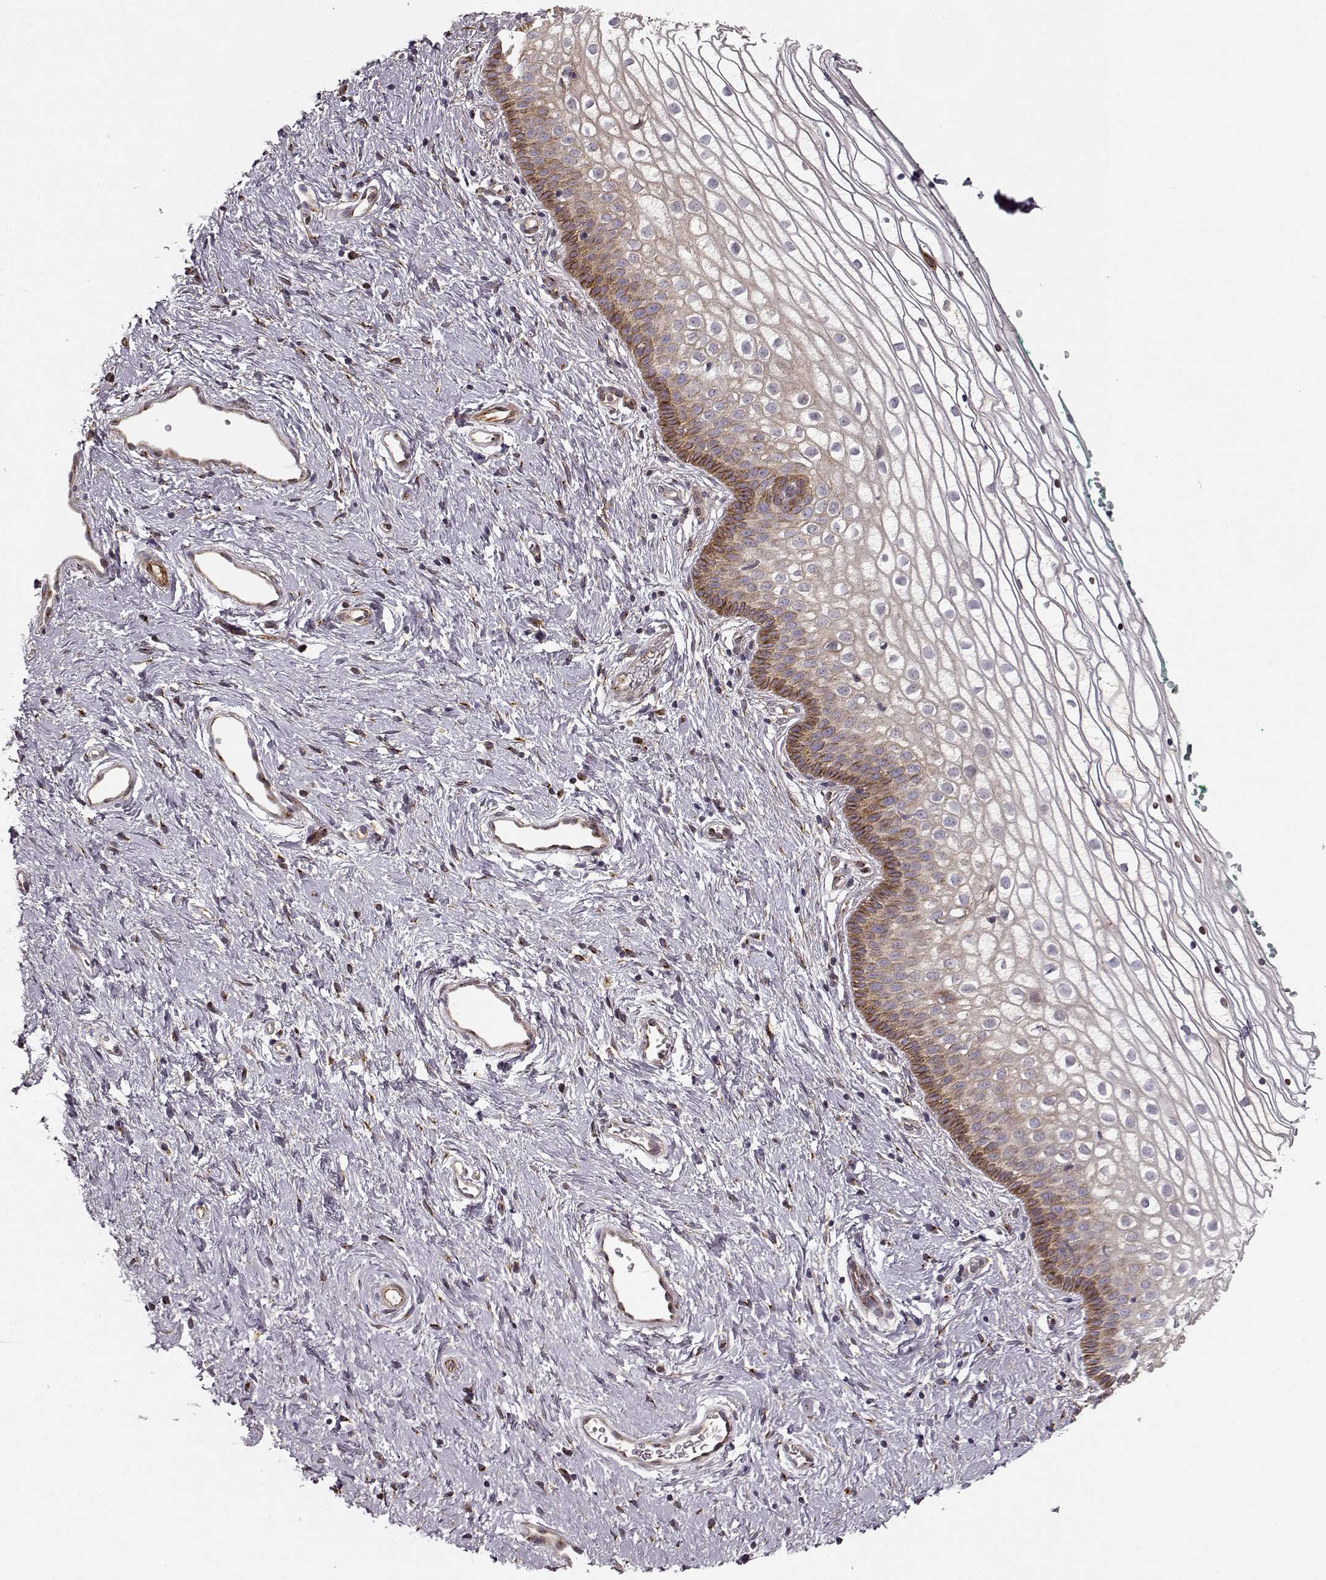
{"staining": {"intensity": "moderate", "quantity": "<25%", "location": "cytoplasmic/membranous"}, "tissue": "vagina", "cell_type": "Squamous epithelial cells", "image_type": "normal", "snomed": [{"axis": "morphology", "description": "Normal tissue, NOS"}, {"axis": "topography", "description": "Vagina"}], "caption": "The photomicrograph exhibits a brown stain indicating the presence of a protein in the cytoplasmic/membranous of squamous epithelial cells in vagina.", "gene": "MTR", "patient": {"sex": "female", "age": 36}}